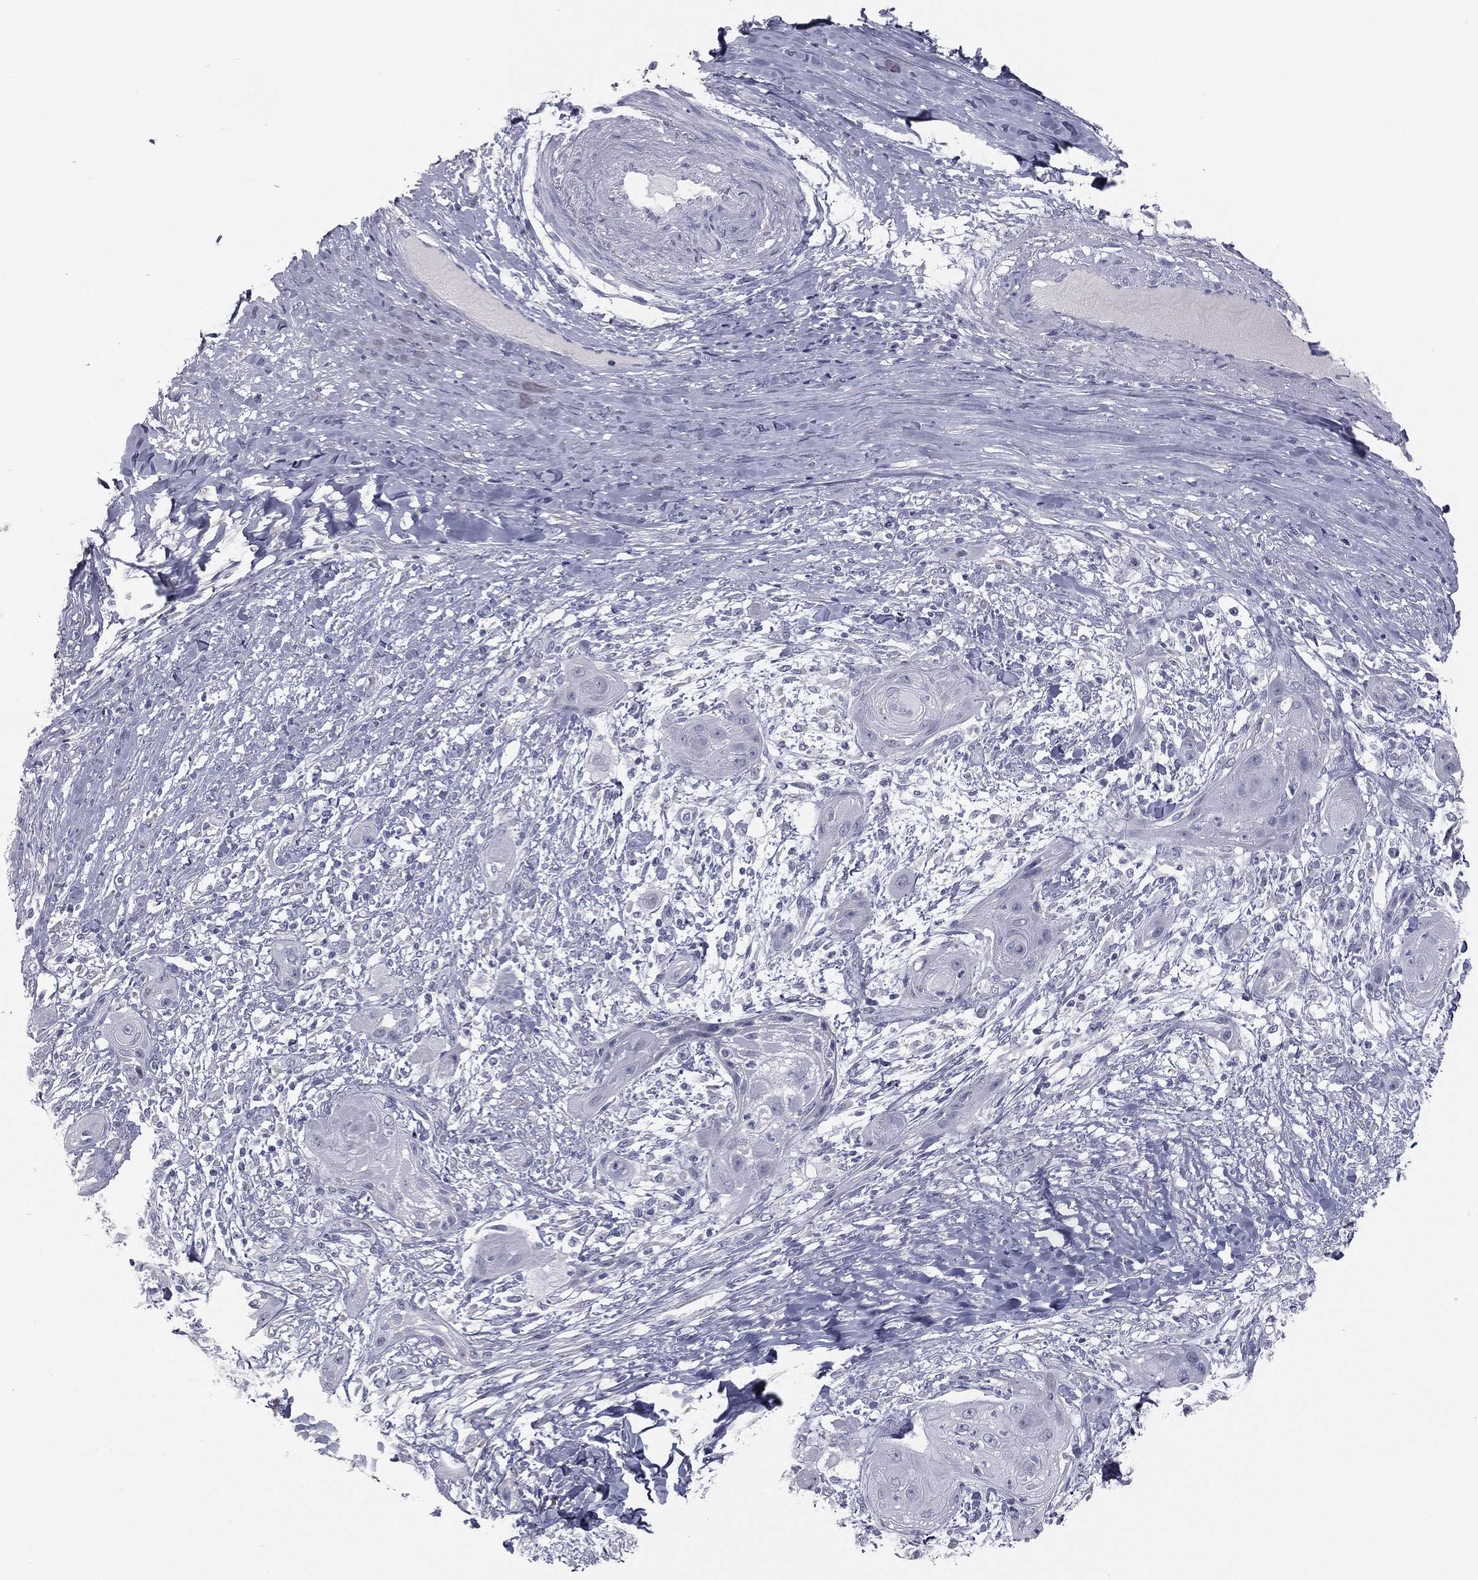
{"staining": {"intensity": "negative", "quantity": "none", "location": "none"}, "tissue": "skin cancer", "cell_type": "Tumor cells", "image_type": "cancer", "snomed": [{"axis": "morphology", "description": "Squamous cell carcinoma, NOS"}, {"axis": "topography", "description": "Skin"}], "caption": "A micrograph of skin squamous cell carcinoma stained for a protein demonstrates no brown staining in tumor cells.", "gene": "MUC5AC", "patient": {"sex": "male", "age": 62}}